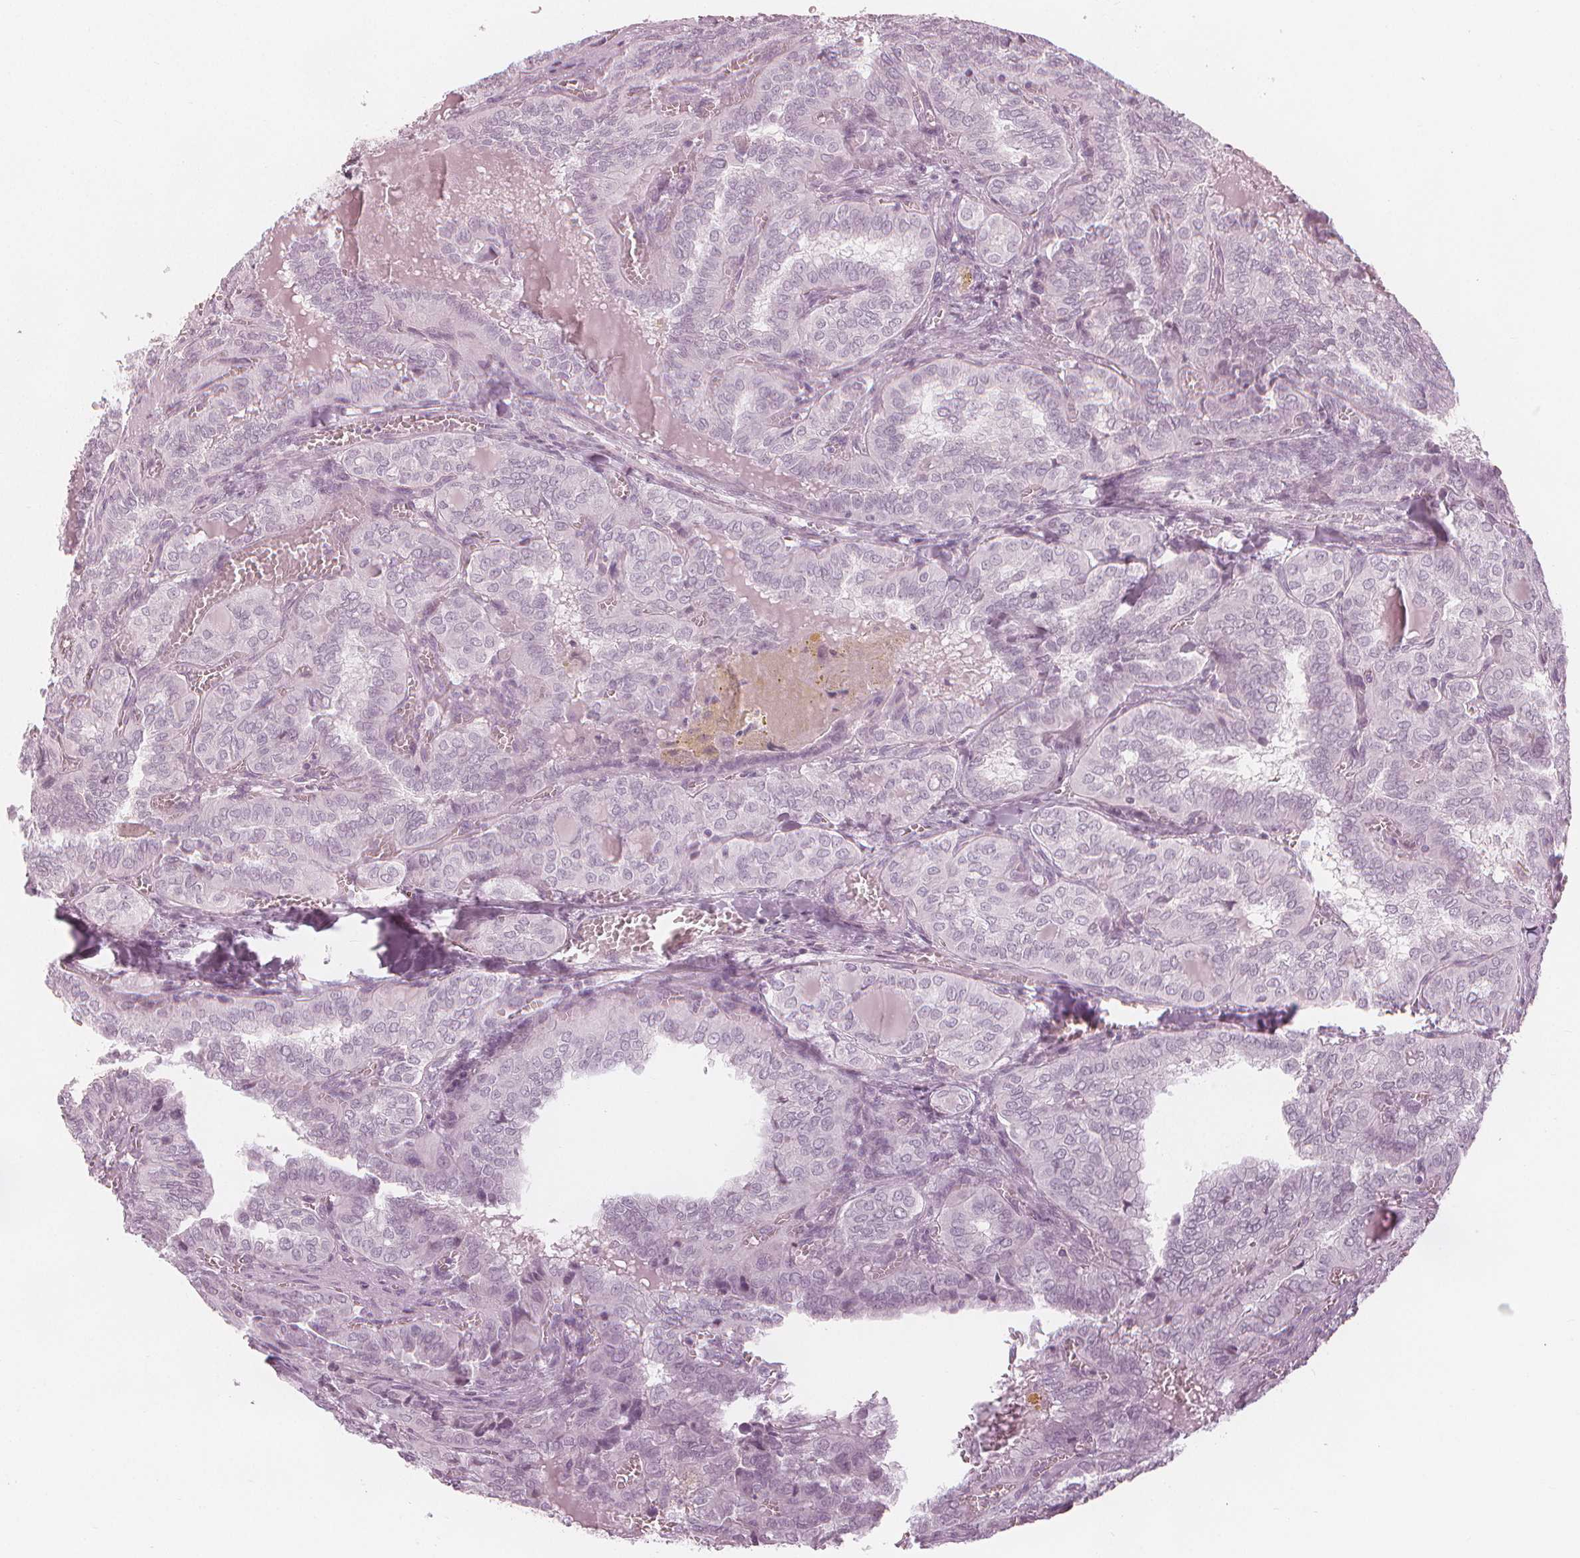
{"staining": {"intensity": "negative", "quantity": "none", "location": "none"}, "tissue": "thyroid cancer", "cell_type": "Tumor cells", "image_type": "cancer", "snomed": [{"axis": "morphology", "description": "Papillary adenocarcinoma, NOS"}, {"axis": "topography", "description": "Thyroid gland"}], "caption": "IHC histopathology image of neoplastic tissue: human thyroid cancer (papillary adenocarcinoma) stained with DAB (3,3'-diaminobenzidine) displays no significant protein positivity in tumor cells.", "gene": "PAEP", "patient": {"sex": "female", "age": 41}}